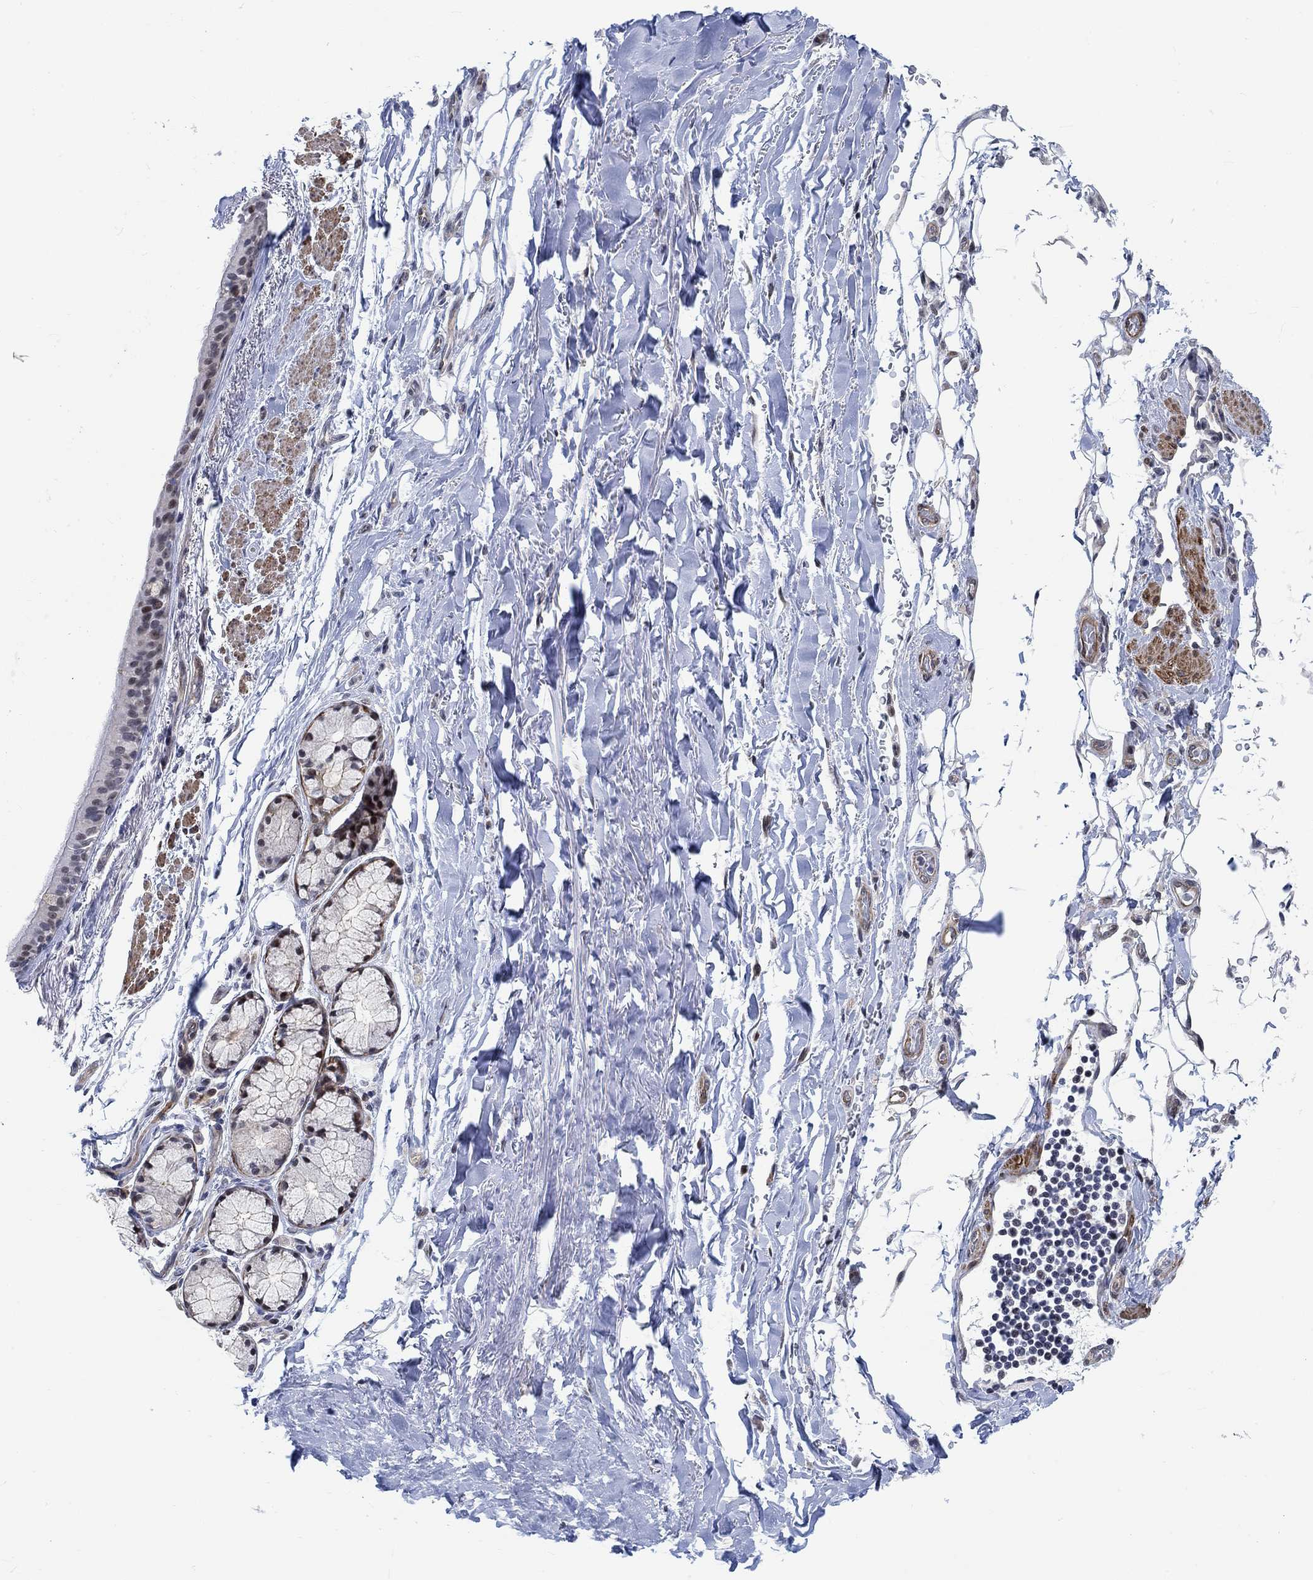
{"staining": {"intensity": "negative", "quantity": "none", "location": "none"}, "tissue": "bronchus", "cell_type": "Respiratory epithelial cells", "image_type": "normal", "snomed": [{"axis": "morphology", "description": "Normal tissue, NOS"}, {"axis": "morphology", "description": "Squamous cell carcinoma, NOS"}, {"axis": "topography", "description": "Bronchus"}, {"axis": "topography", "description": "Lung"}], "caption": "Bronchus stained for a protein using immunohistochemistry (IHC) demonstrates no expression respiratory epithelial cells.", "gene": "KCNH8", "patient": {"sex": "male", "age": 69}}